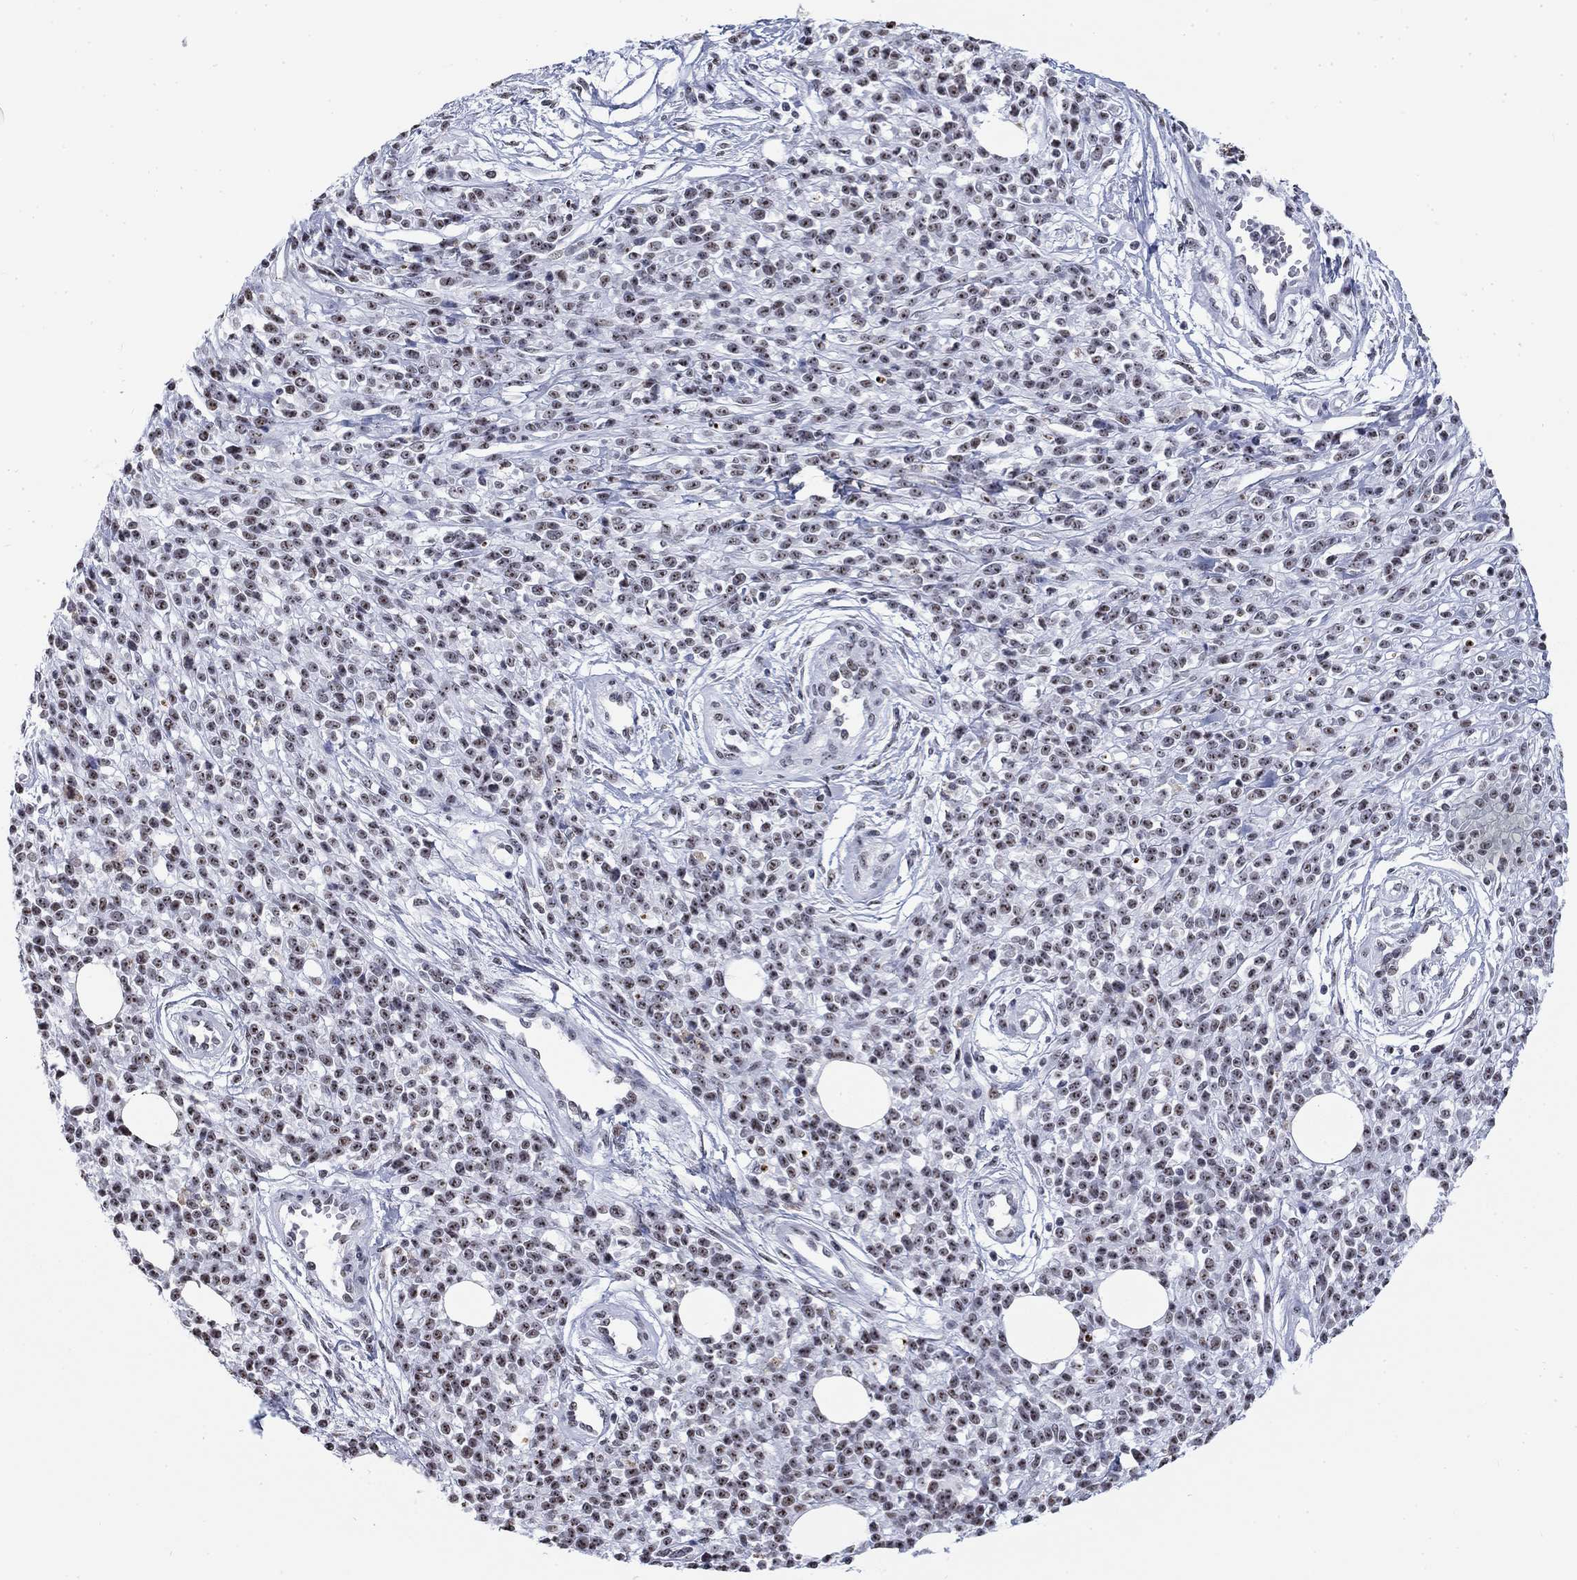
{"staining": {"intensity": "weak", "quantity": "25%-75%", "location": "nuclear"}, "tissue": "melanoma", "cell_type": "Tumor cells", "image_type": "cancer", "snomed": [{"axis": "morphology", "description": "Malignant melanoma, NOS"}, {"axis": "topography", "description": "Skin"}, {"axis": "topography", "description": "Skin of trunk"}], "caption": "A histopathology image showing weak nuclear positivity in about 25%-75% of tumor cells in melanoma, as visualized by brown immunohistochemical staining.", "gene": "CSRNP3", "patient": {"sex": "male", "age": 74}}